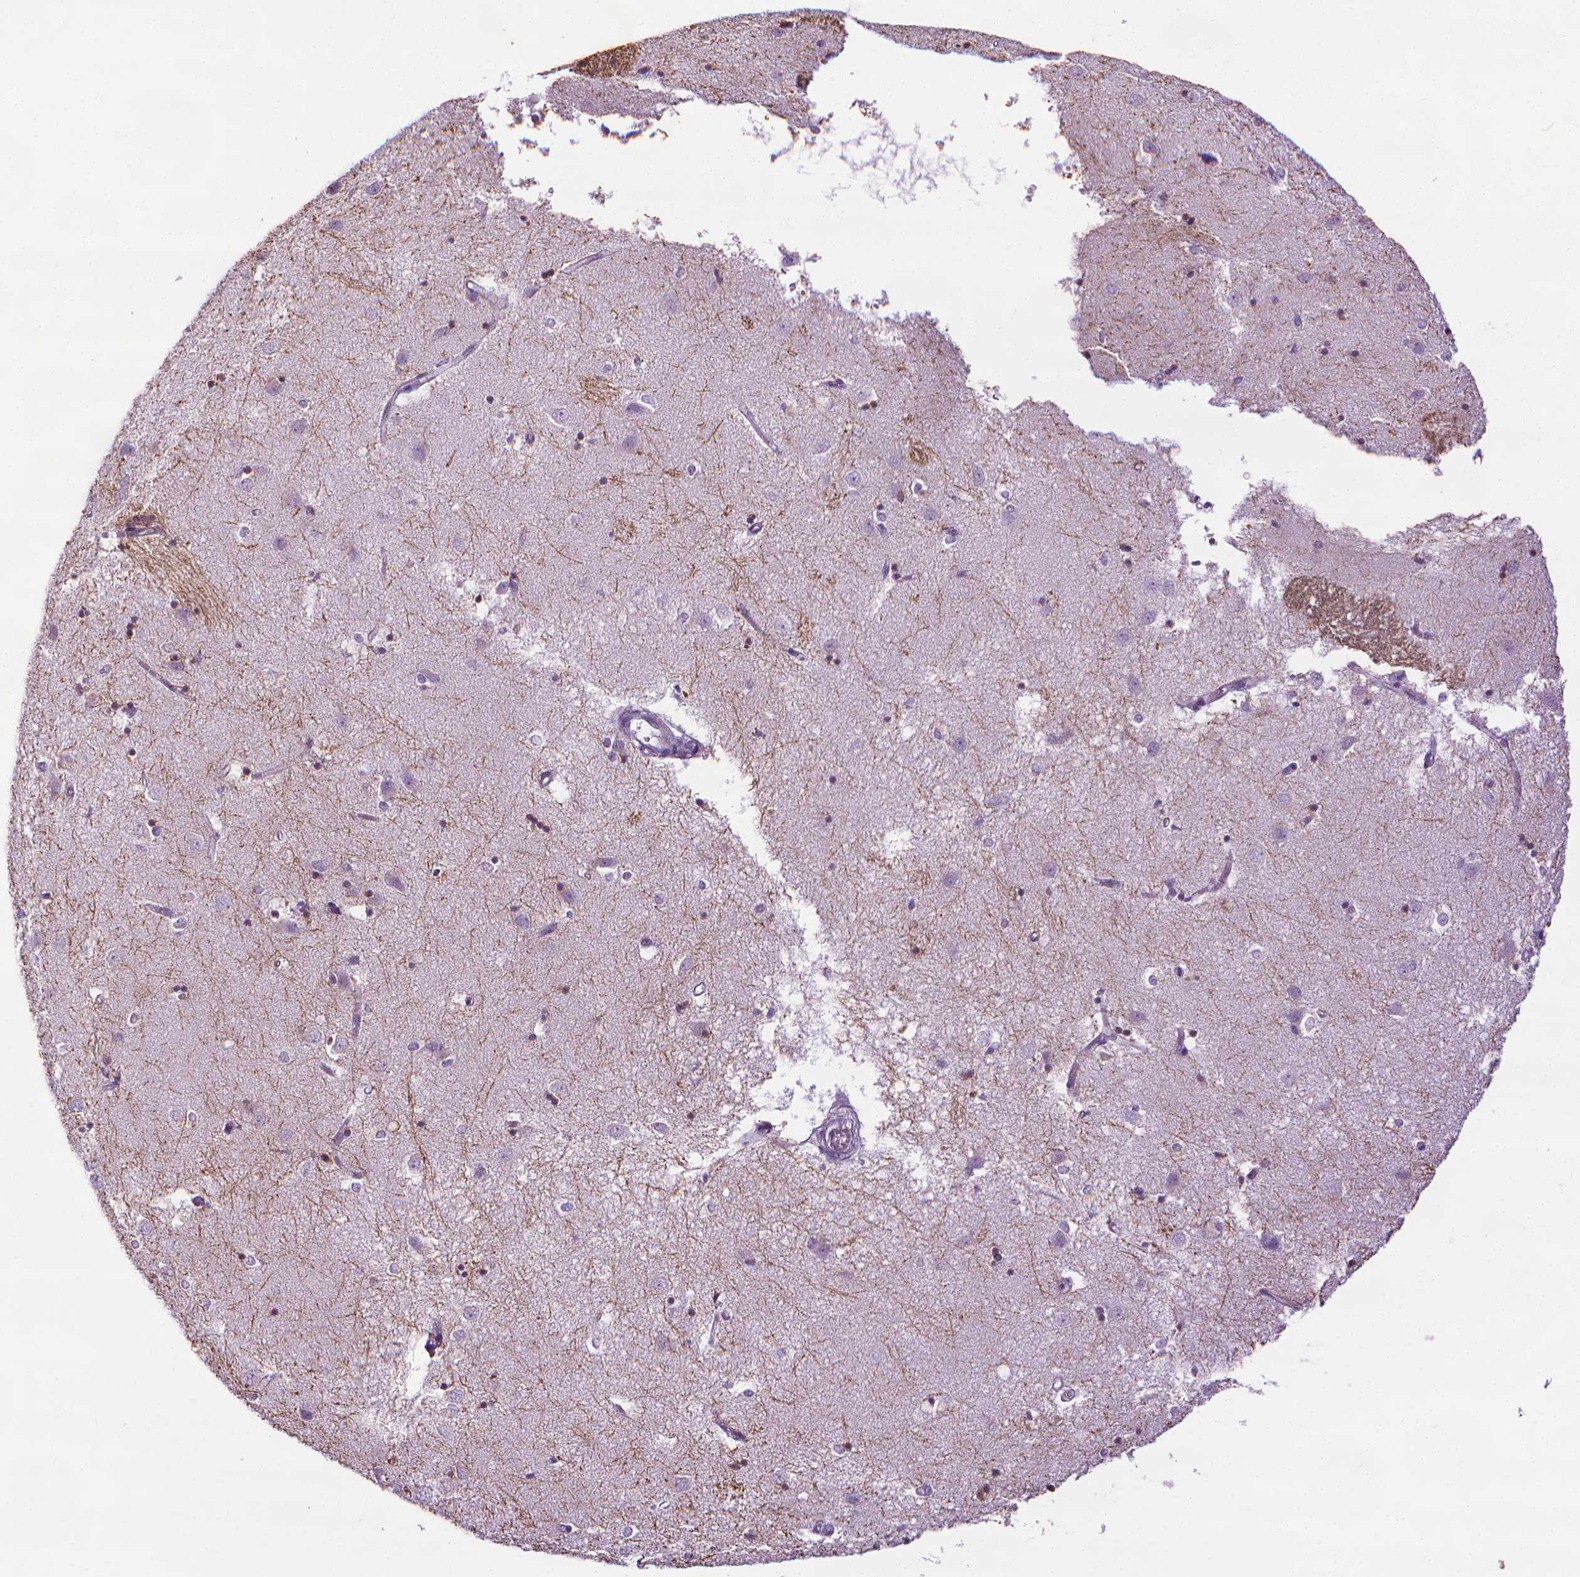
{"staining": {"intensity": "negative", "quantity": "none", "location": "none"}, "tissue": "caudate", "cell_type": "Glial cells", "image_type": "normal", "snomed": [{"axis": "morphology", "description": "Normal tissue, NOS"}, {"axis": "topography", "description": "Lateral ventricle wall"}], "caption": "The immunohistochemistry (IHC) histopathology image has no significant staining in glial cells of caudate.", "gene": "DNAI7", "patient": {"sex": "male", "age": 54}}